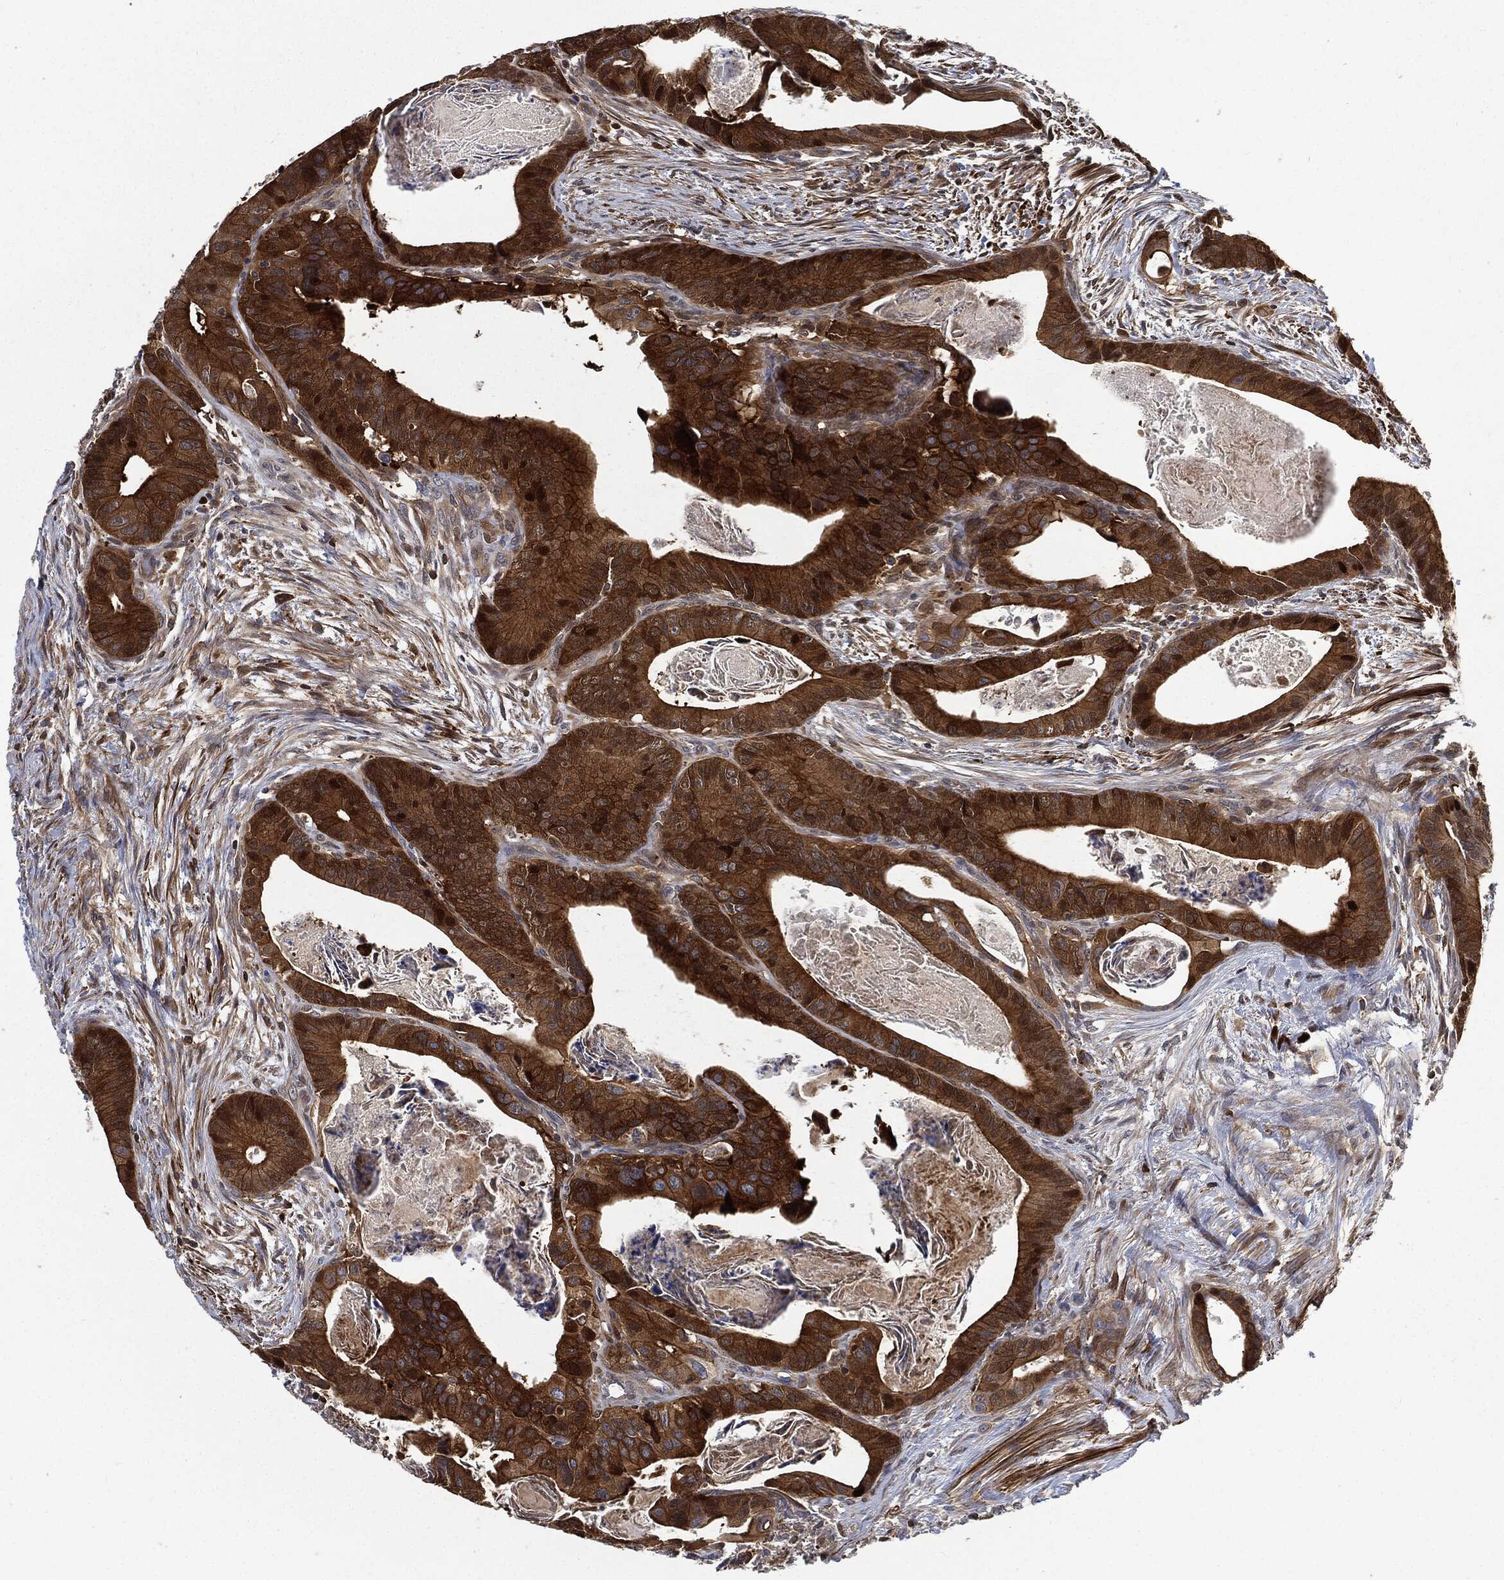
{"staining": {"intensity": "strong", "quantity": ">75%", "location": "cytoplasmic/membranous"}, "tissue": "colorectal cancer", "cell_type": "Tumor cells", "image_type": "cancer", "snomed": [{"axis": "morphology", "description": "Adenocarcinoma, NOS"}, {"axis": "topography", "description": "Rectum"}], "caption": "Colorectal cancer (adenocarcinoma) tissue demonstrates strong cytoplasmic/membranous staining in about >75% of tumor cells The protein is shown in brown color, while the nuclei are stained blue.", "gene": "PRDX2", "patient": {"sex": "male", "age": 64}}